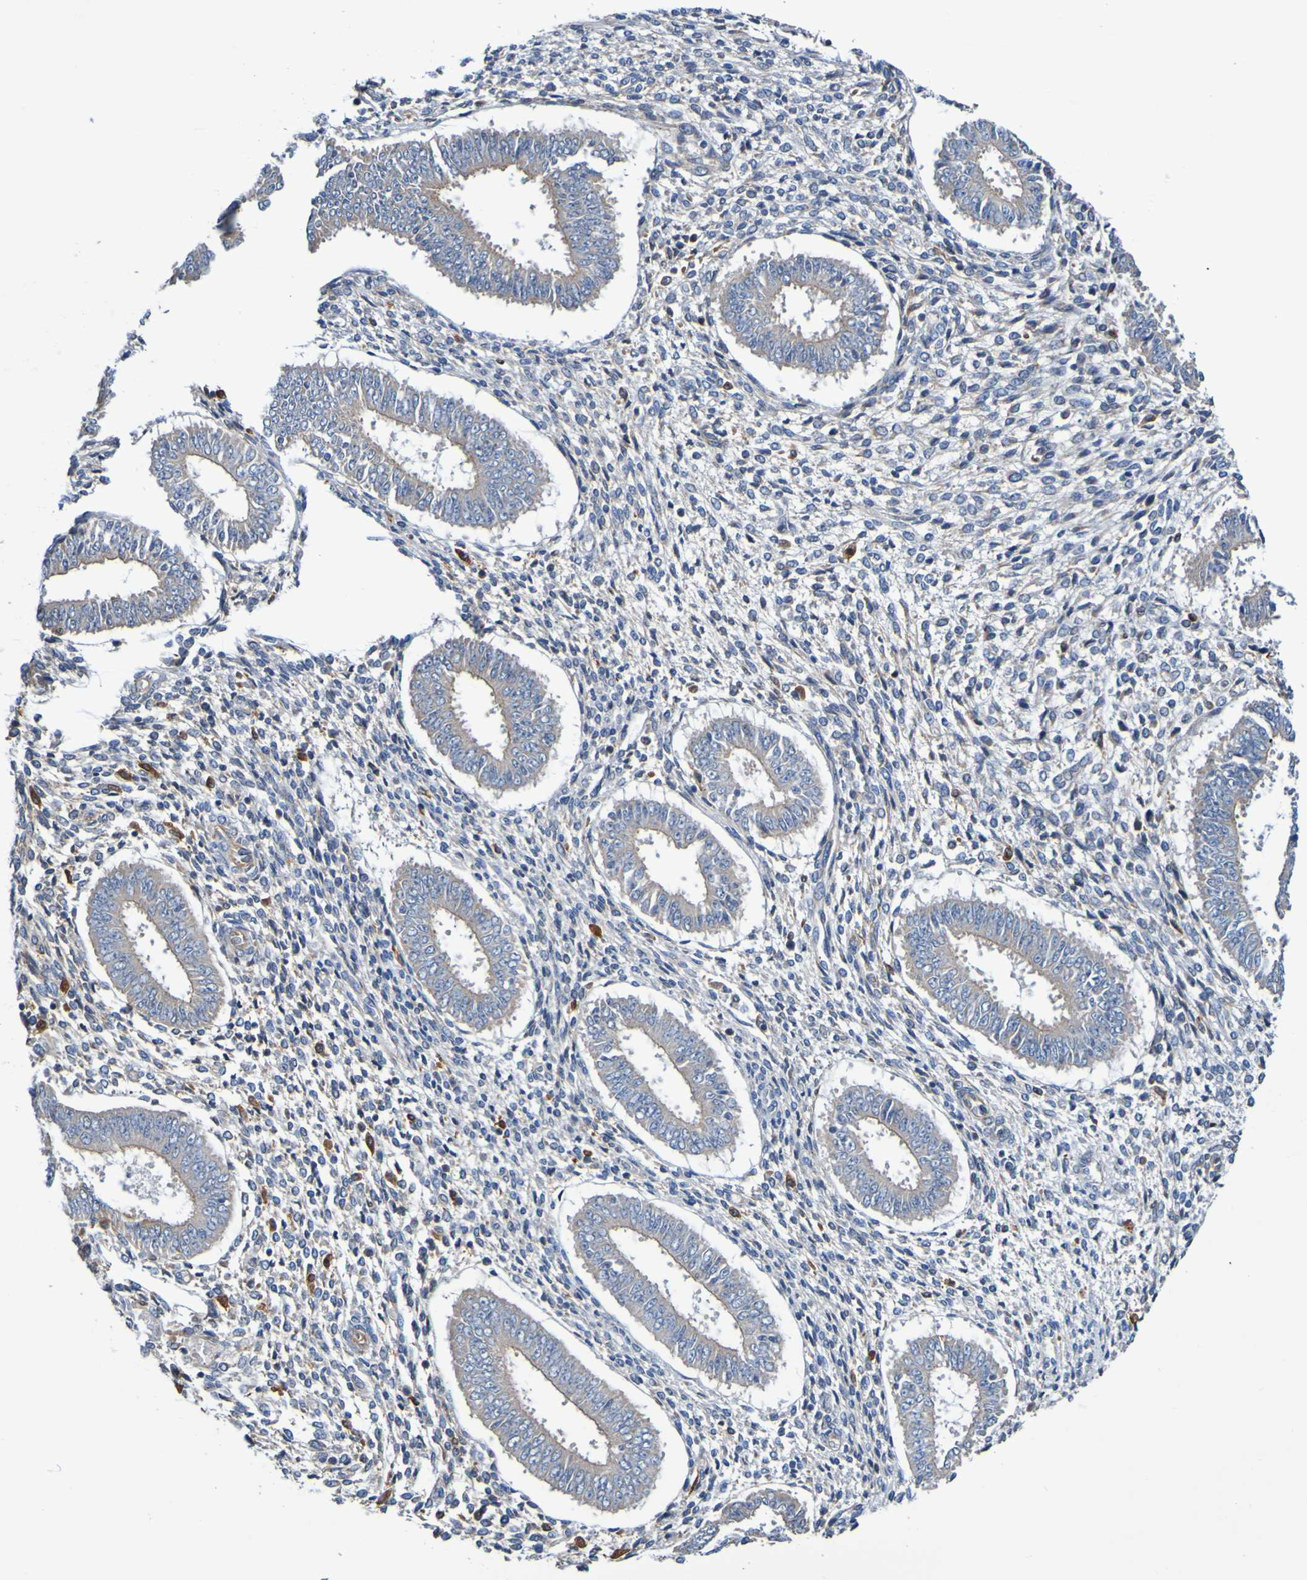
{"staining": {"intensity": "negative", "quantity": "none", "location": "none"}, "tissue": "endometrium", "cell_type": "Cells in endometrial stroma", "image_type": "normal", "snomed": [{"axis": "morphology", "description": "Normal tissue, NOS"}, {"axis": "topography", "description": "Endometrium"}], "caption": "This is an immunohistochemistry photomicrograph of normal human endometrium. There is no staining in cells in endometrial stroma.", "gene": "METAP2", "patient": {"sex": "female", "age": 35}}